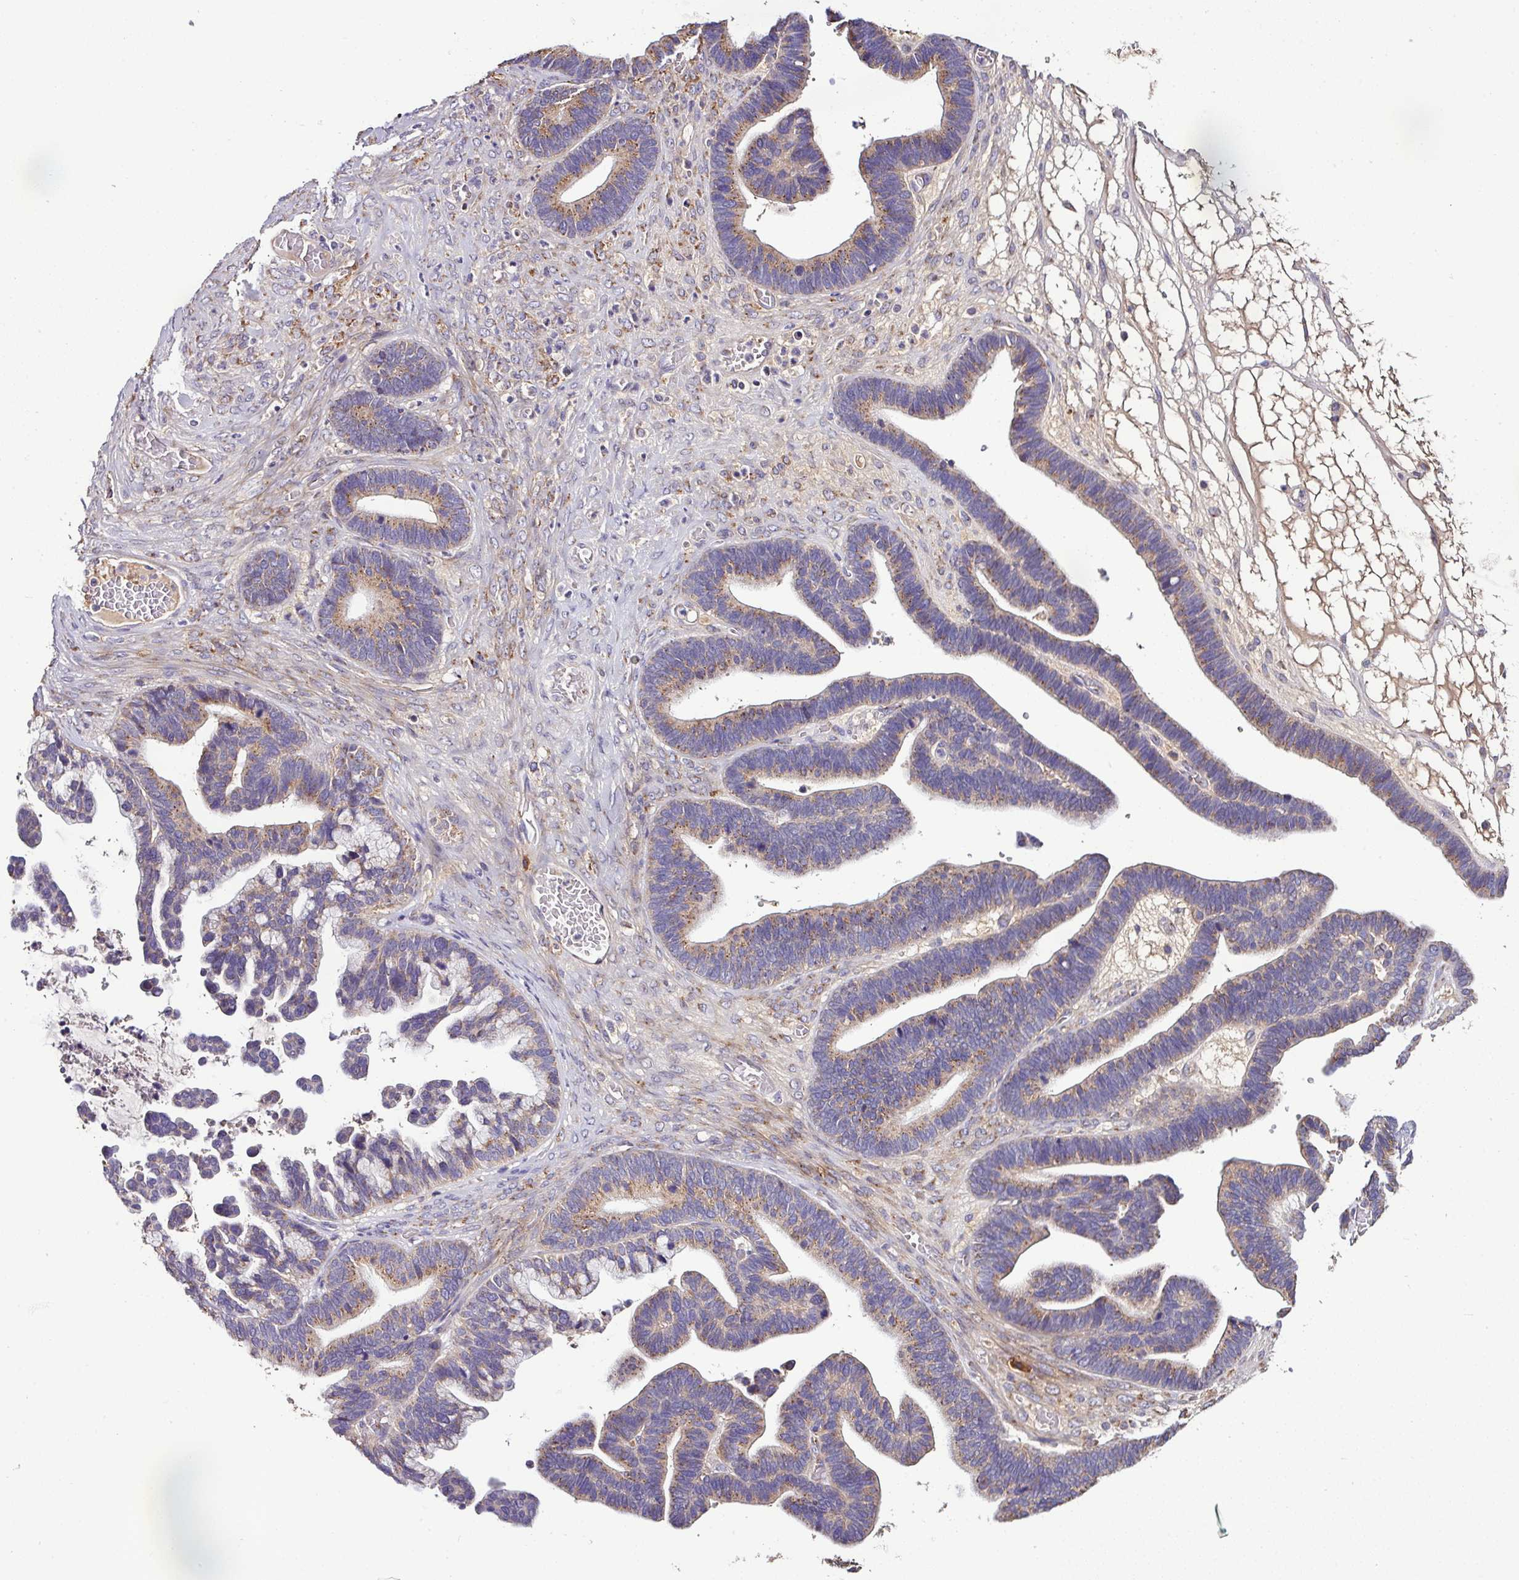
{"staining": {"intensity": "moderate", "quantity": ">75%", "location": "cytoplasmic/membranous"}, "tissue": "ovarian cancer", "cell_type": "Tumor cells", "image_type": "cancer", "snomed": [{"axis": "morphology", "description": "Cystadenocarcinoma, serous, NOS"}, {"axis": "topography", "description": "Ovary"}], "caption": "Immunohistochemistry (IHC) photomicrograph of neoplastic tissue: human ovarian cancer stained using IHC exhibits medium levels of moderate protein expression localized specifically in the cytoplasmic/membranous of tumor cells, appearing as a cytoplasmic/membranous brown color.", "gene": "CPD", "patient": {"sex": "female", "age": 56}}